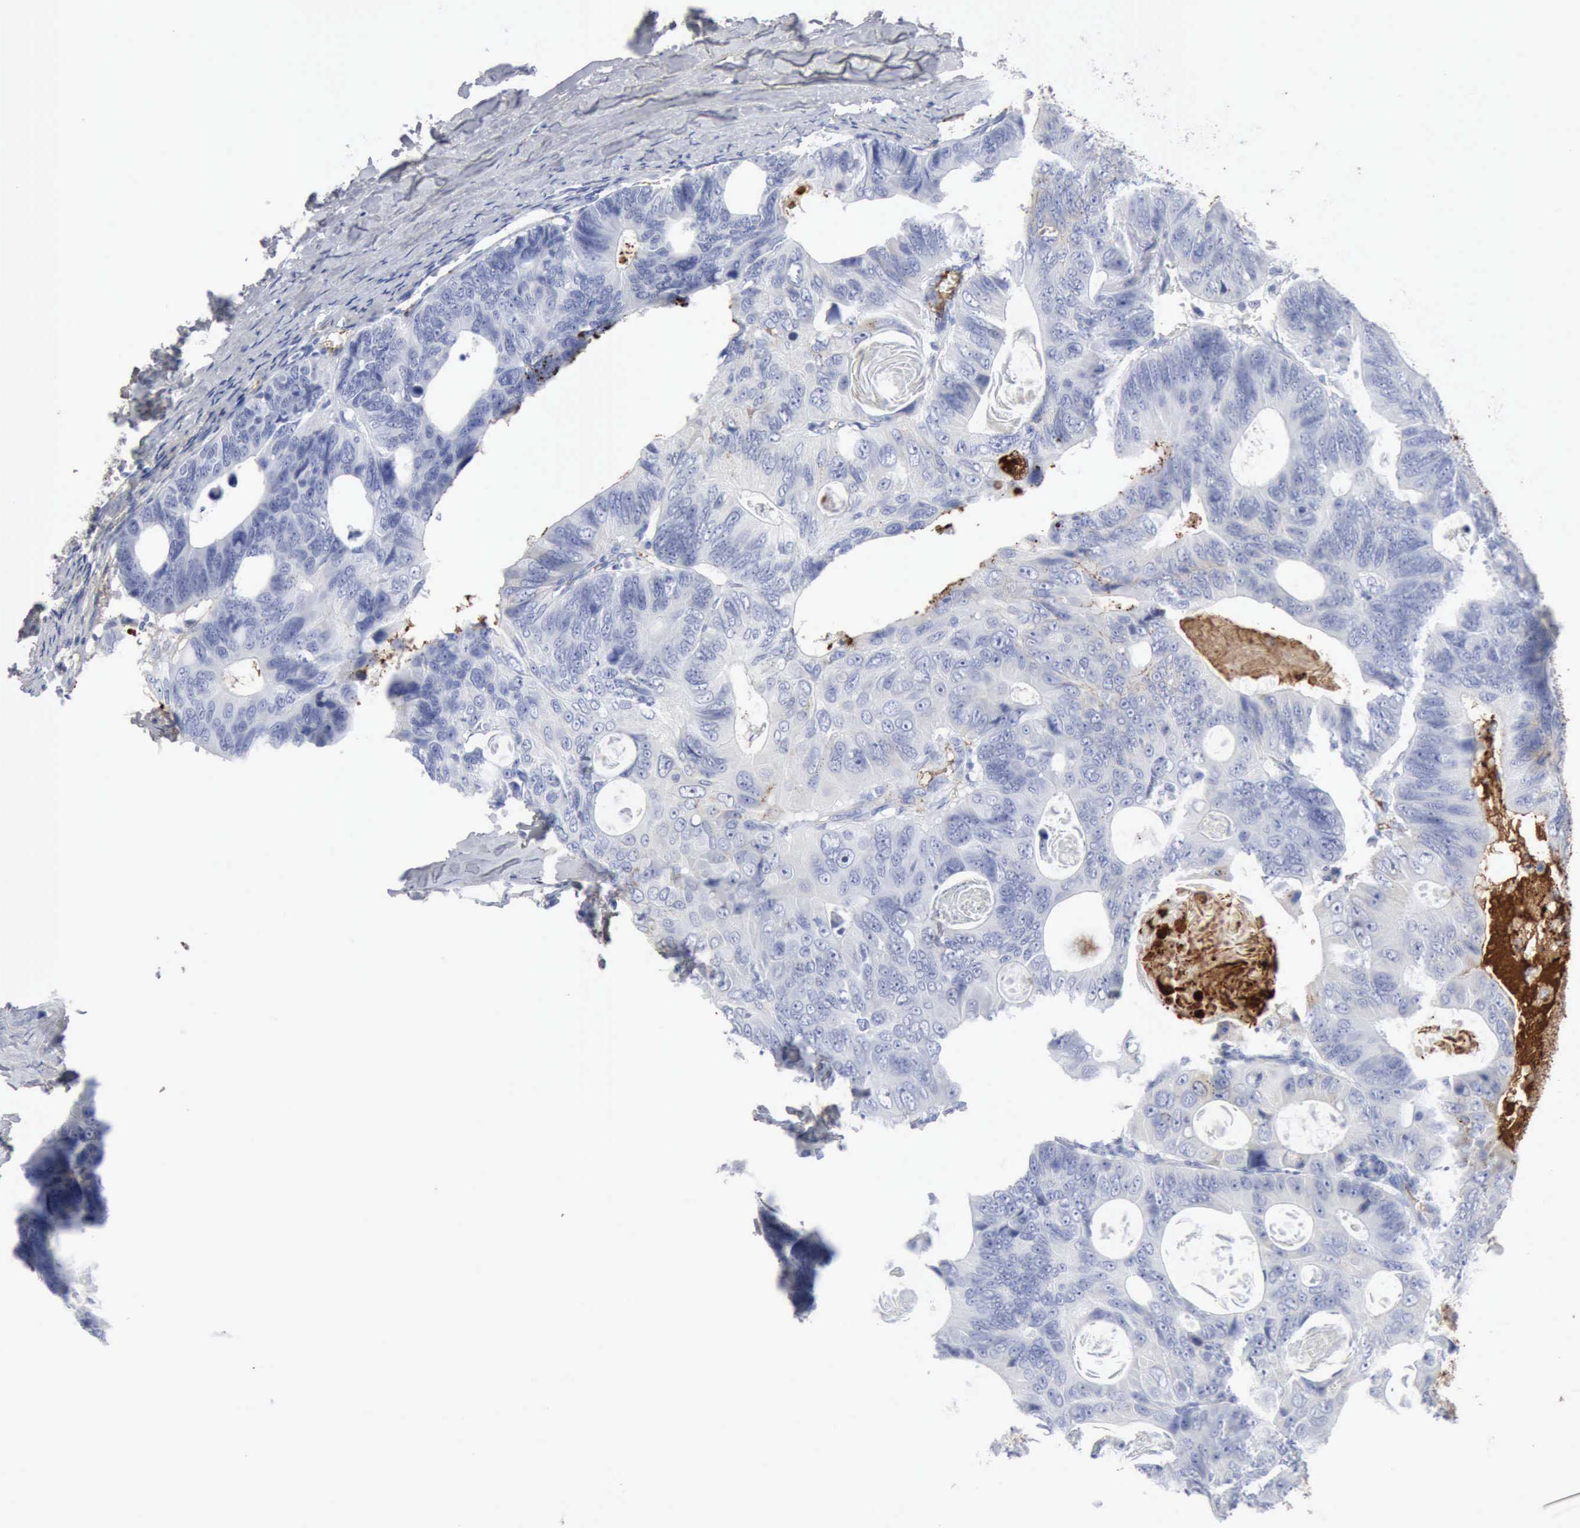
{"staining": {"intensity": "negative", "quantity": "none", "location": "none"}, "tissue": "colorectal cancer", "cell_type": "Tumor cells", "image_type": "cancer", "snomed": [{"axis": "morphology", "description": "Adenocarcinoma, NOS"}, {"axis": "topography", "description": "Colon"}], "caption": "DAB (3,3'-diaminobenzidine) immunohistochemical staining of adenocarcinoma (colorectal) reveals no significant expression in tumor cells.", "gene": "C4BPA", "patient": {"sex": "female", "age": 55}}